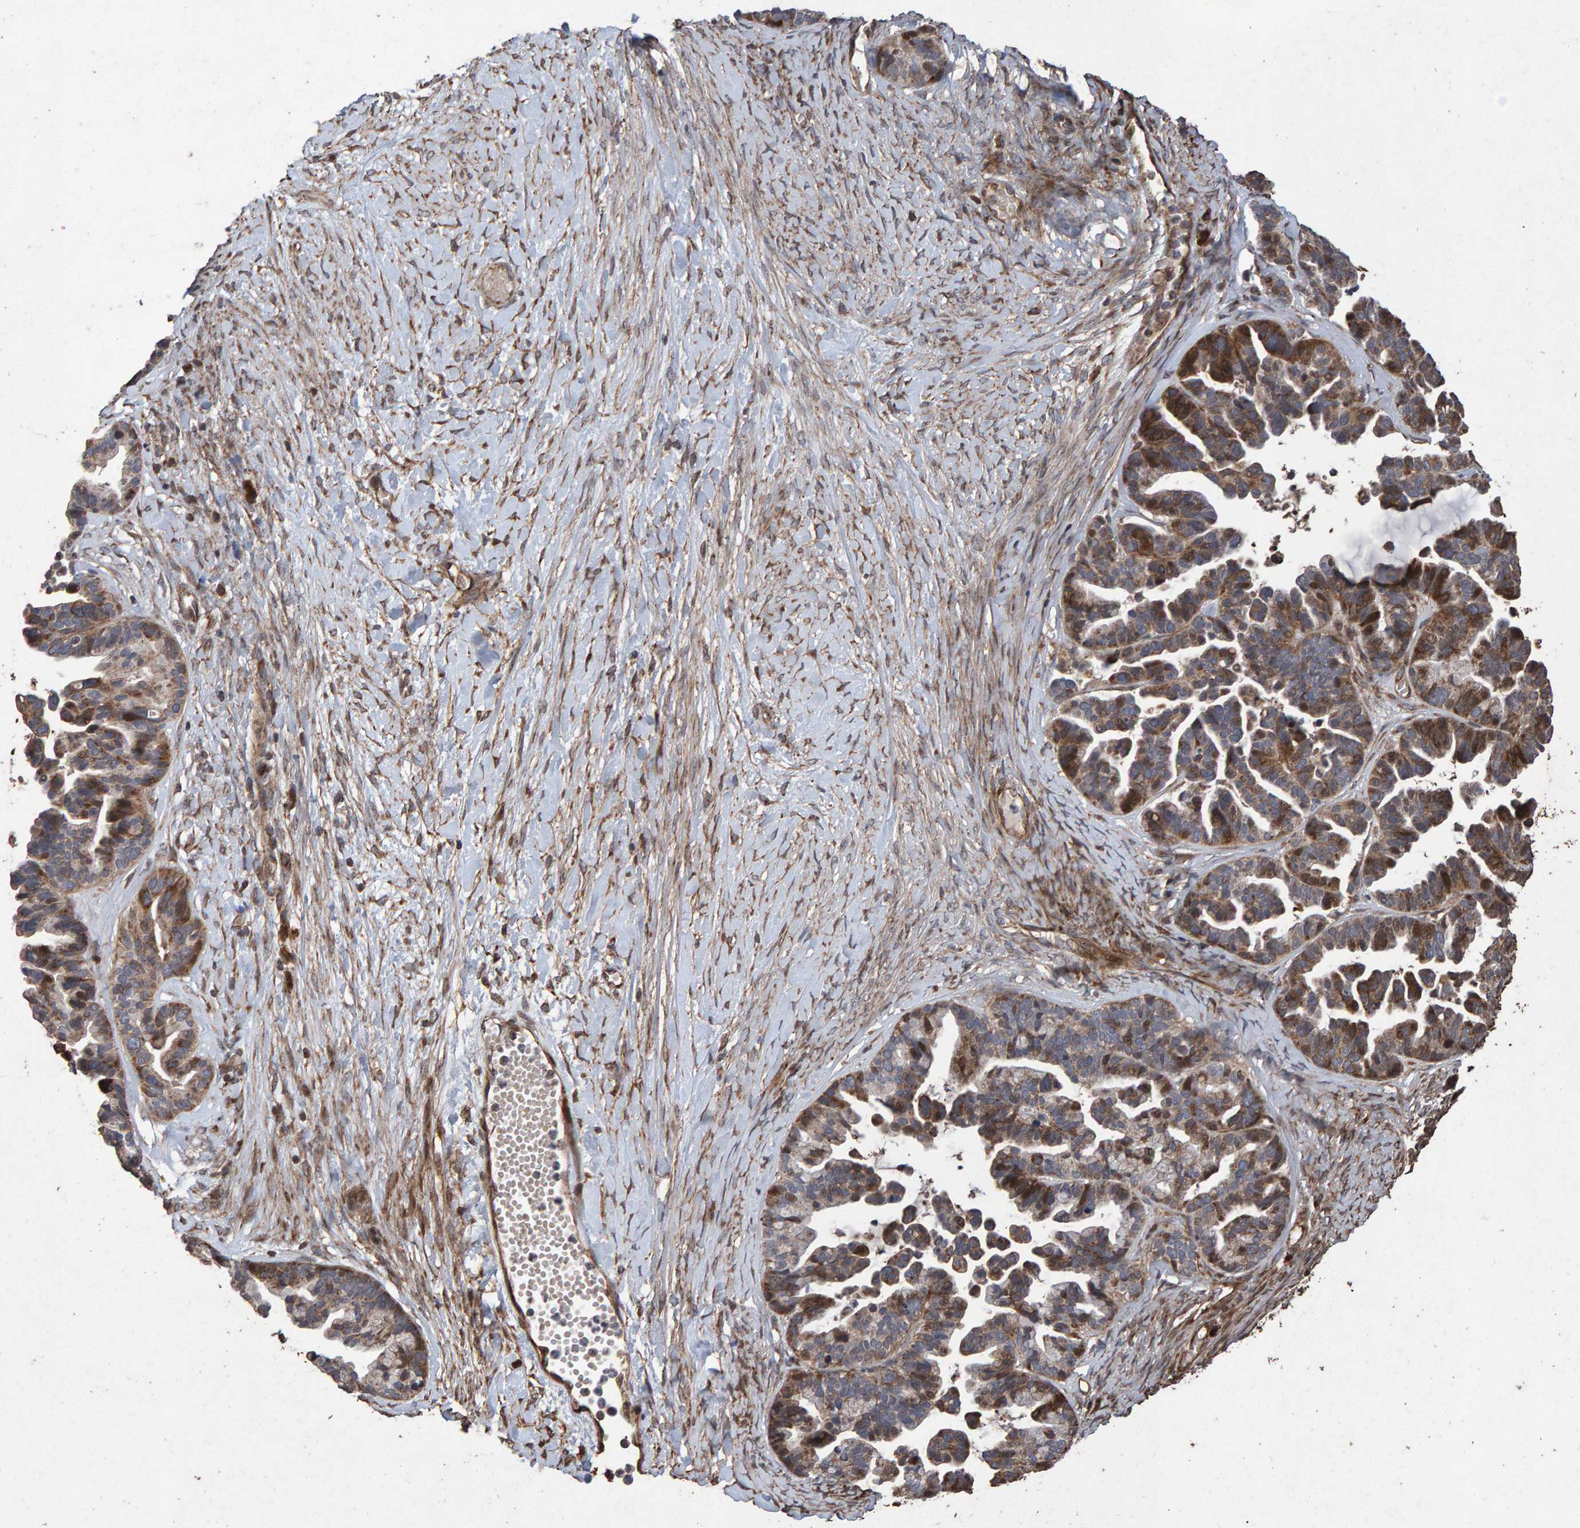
{"staining": {"intensity": "moderate", "quantity": ">75%", "location": "cytoplasmic/membranous"}, "tissue": "ovarian cancer", "cell_type": "Tumor cells", "image_type": "cancer", "snomed": [{"axis": "morphology", "description": "Cystadenocarcinoma, serous, NOS"}, {"axis": "topography", "description": "Ovary"}], "caption": "Protein analysis of ovarian cancer tissue exhibits moderate cytoplasmic/membranous positivity in about >75% of tumor cells. The protein of interest is shown in brown color, while the nuclei are stained blue.", "gene": "OSBP2", "patient": {"sex": "female", "age": 56}}